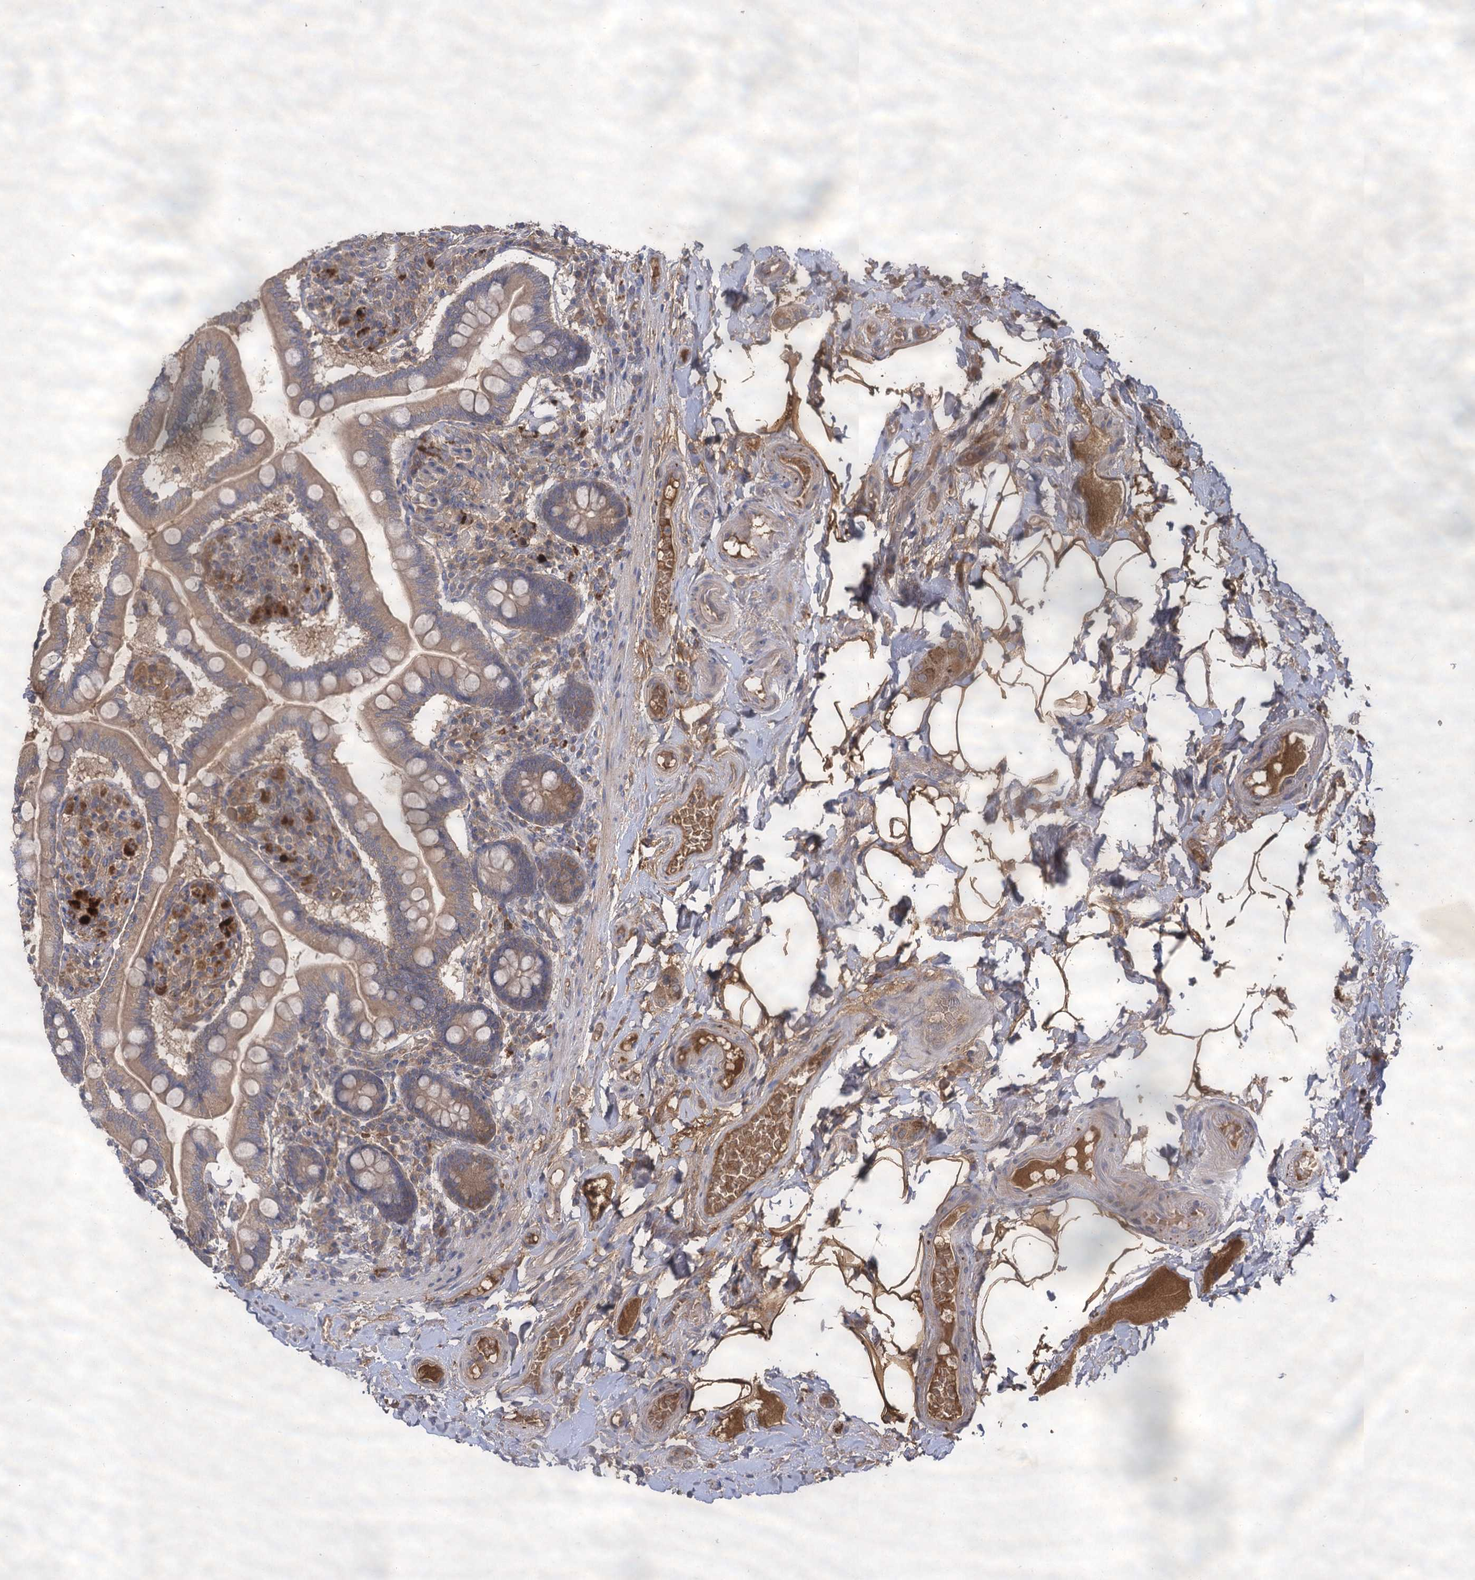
{"staining": {"intensity": "weak", "quantity": ">75%", "location": "cytoplasmic/membranous"}, "tissue": "small intestine", "cell_type": "Glandular cells", "image_type": "normal", "snomed": [{"axis": "morphology", "description": "Normal tissue, NOS"}, {"axis": "topography", "description": "Small intestine"}], "caption": "Immunohistochemical staining of unremarkable human small intestine reveals weak cytoplasmic/membranous protein expression in about >75% of glandular cells.", "gene": "USP50", "patient": {"sex": "female", "age": 64}}